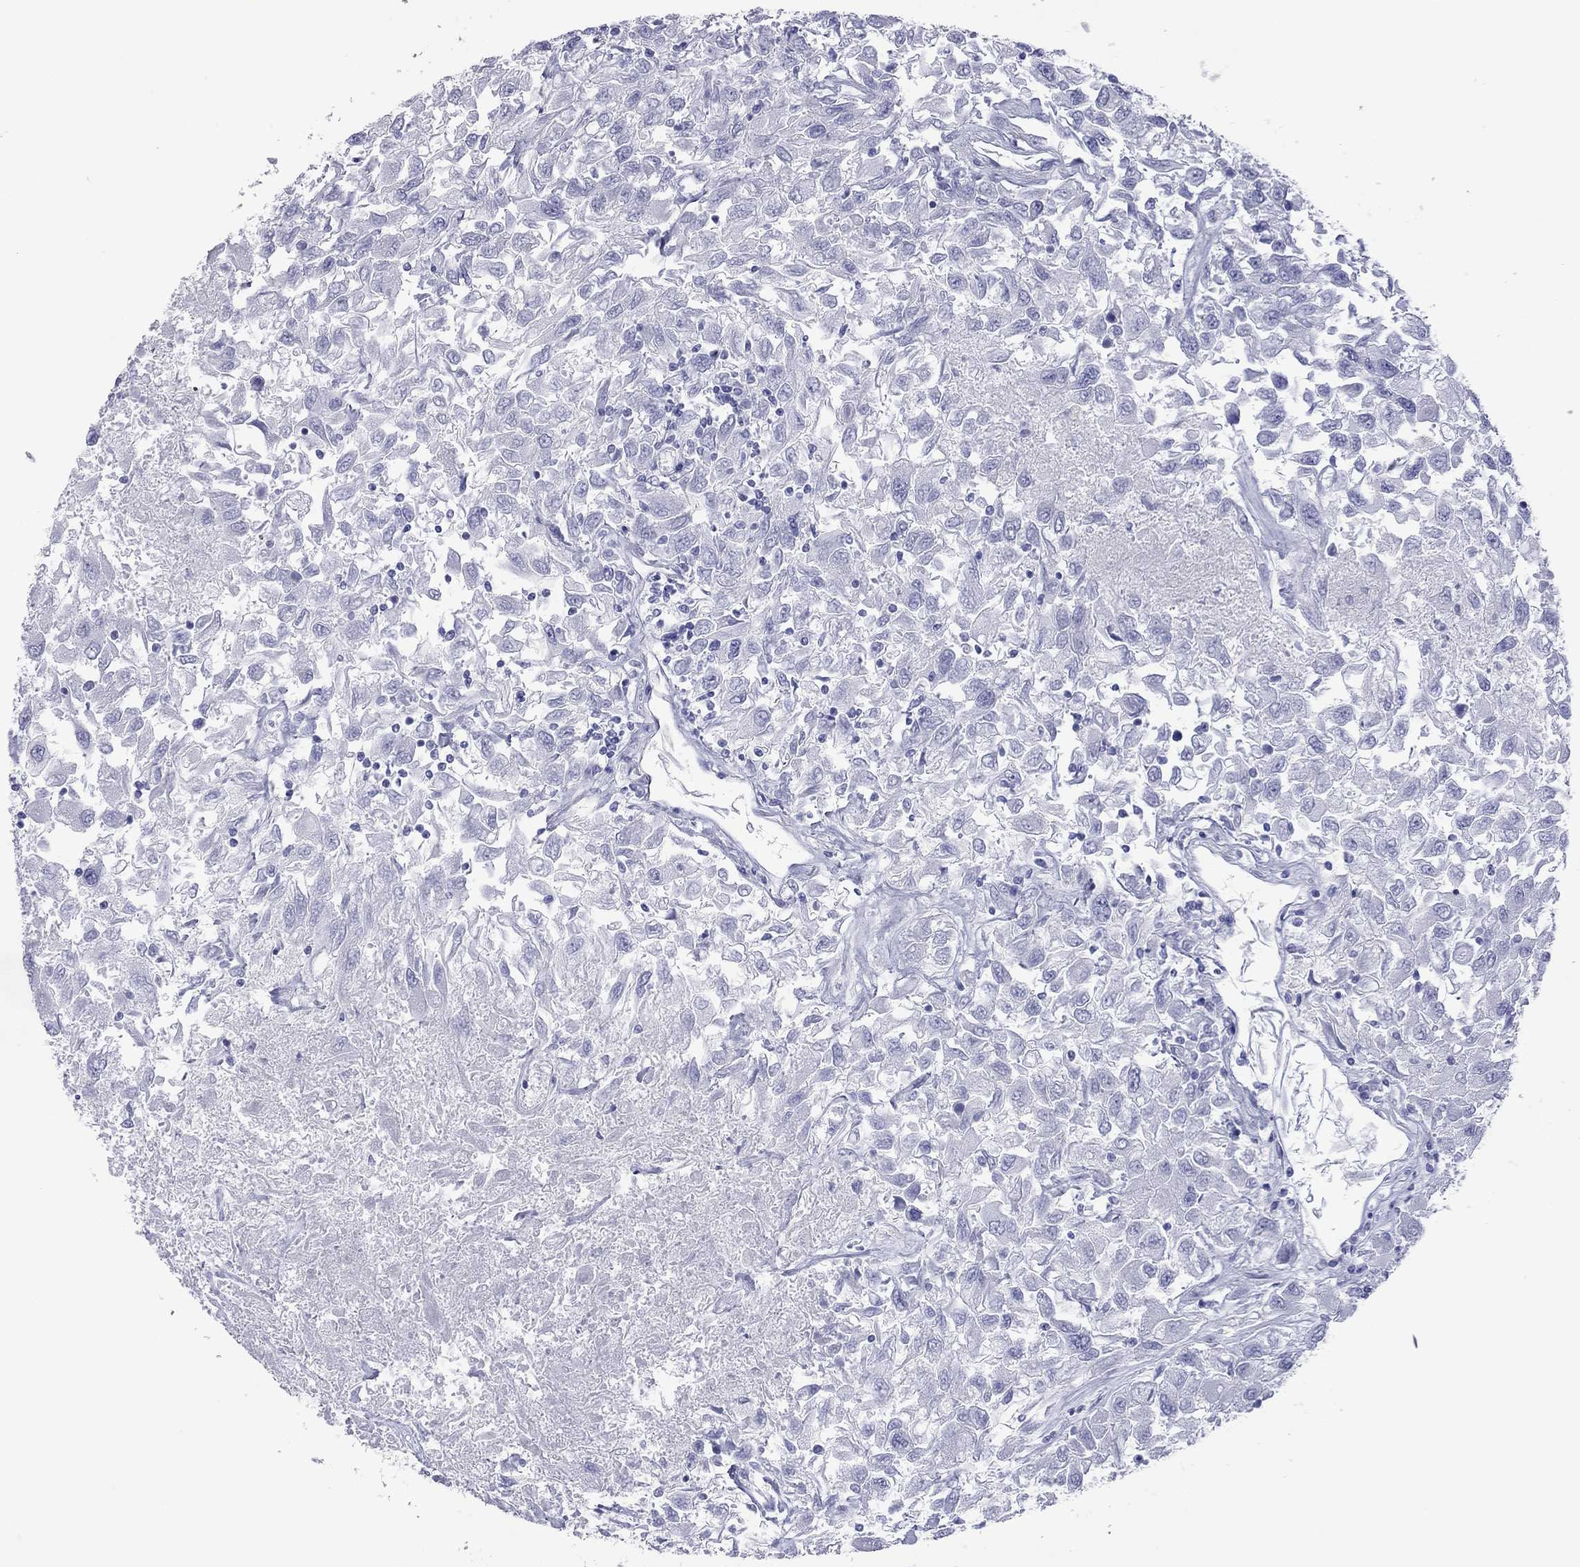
{"staining": {"intensity": "negative", "quantity": "none", "location": "none"}, "tissue": "renal cancer", "cell_type": "Tumor cells", "image_type": "cancer", "snomed": [{"axis": "morphology", "description": "Adenocarcinoma, NOS"}, {"axis": "topography", "description": "Kidney"}], "caption": "This is an immunohistochemistry image of renal adenocarcinoma. There is no positivity in tumor cells.", "gene": "VSIG10", "patient": {"sex": "female", "age": 76}}